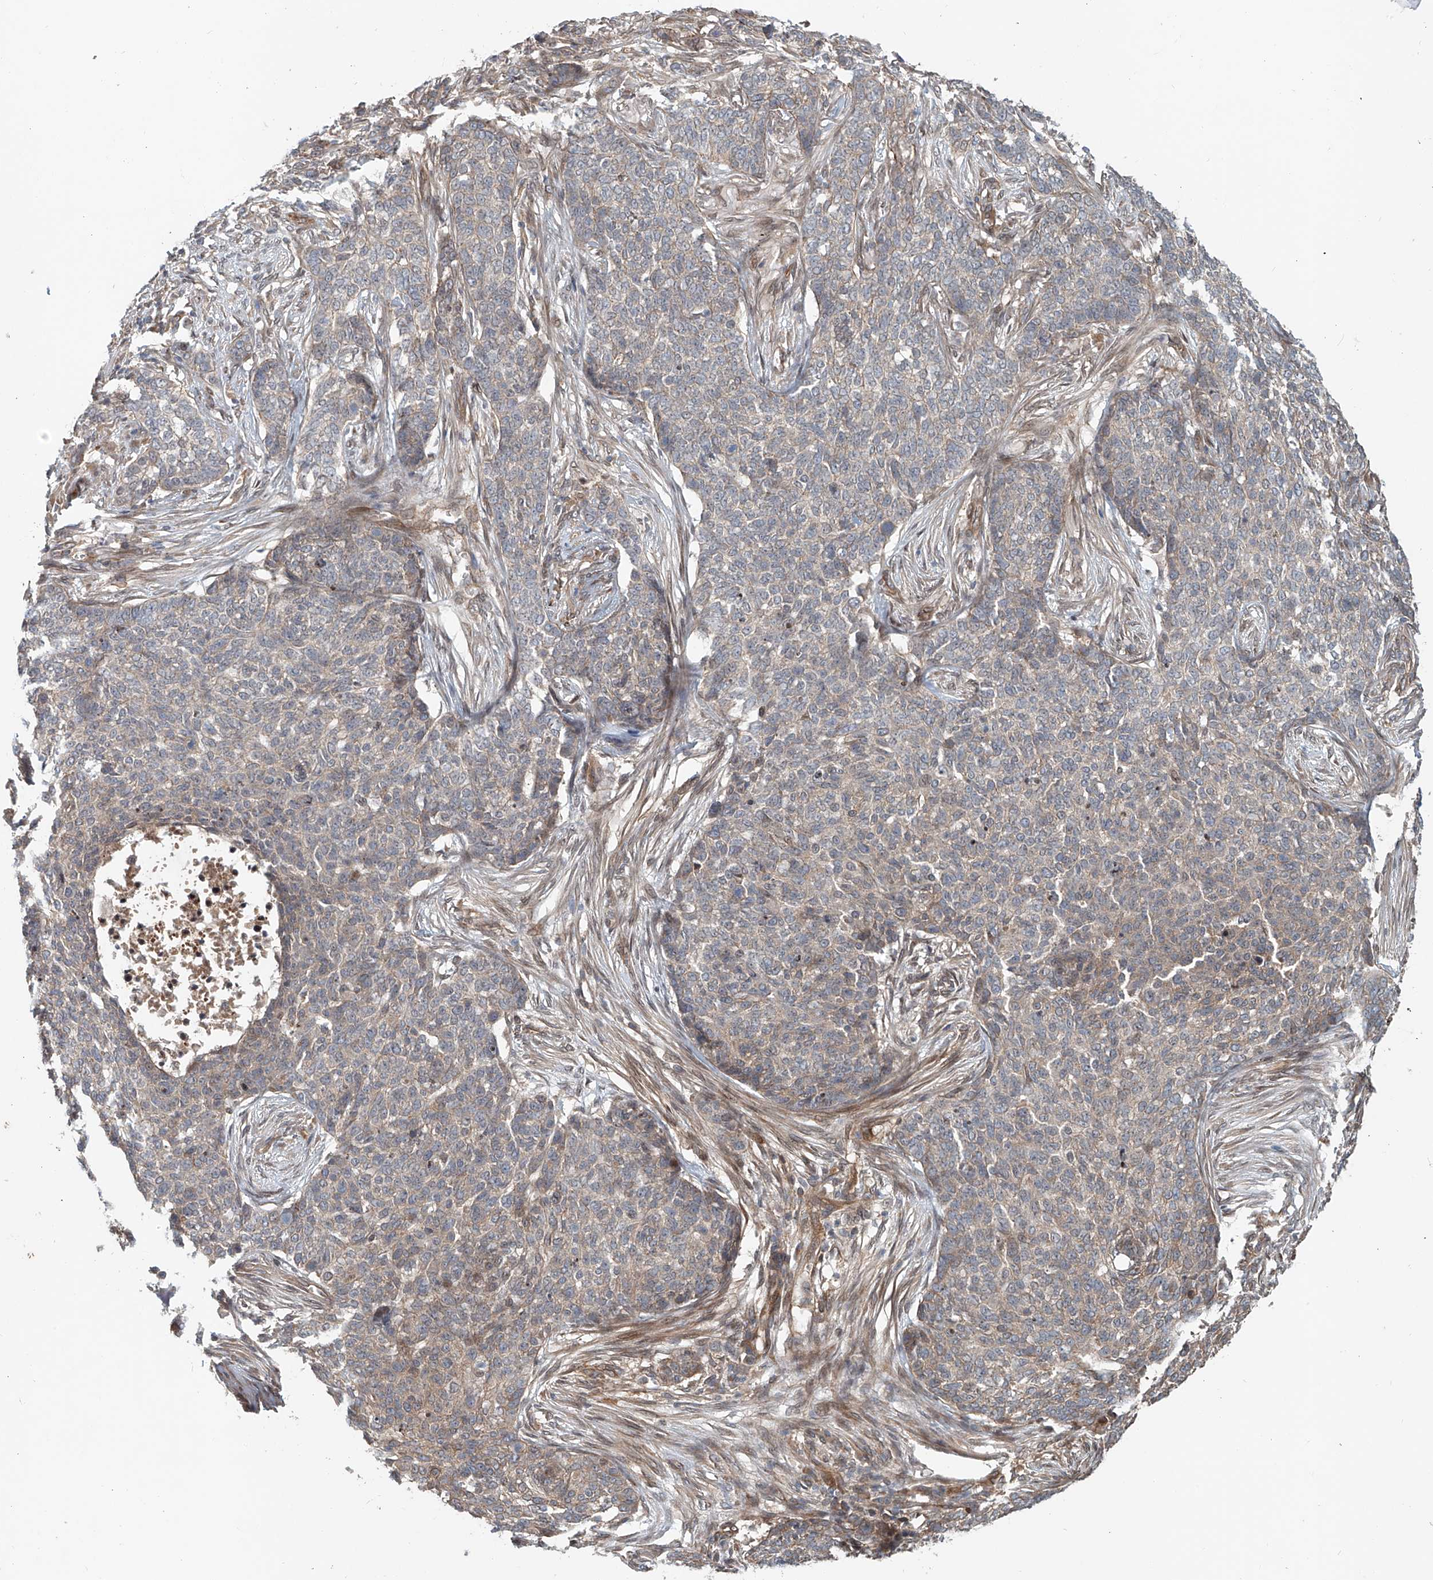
{"staining": {"intensity": "negative", "quantity": "none", "location": "none"}, "tissue": "skin cancer", "cell_type": "Tumor cells", "image_type": "cancer", "snomed": [{"axis": "morphology", "description": "Basal cell carcinoma"}, {"axis": "topography", "description": "Skin"}], "caption": "Tumor cells are negative for brown protein staining in skin cancer (basal cell carcinoma). The staining was performed using DAB to visualize the protein expression in brown, while the nuclei were stained in blue with hematoxylin (Magnification: 20x).", "gene": "SASH1", "patient": {"sex": "male", "age": 85}}